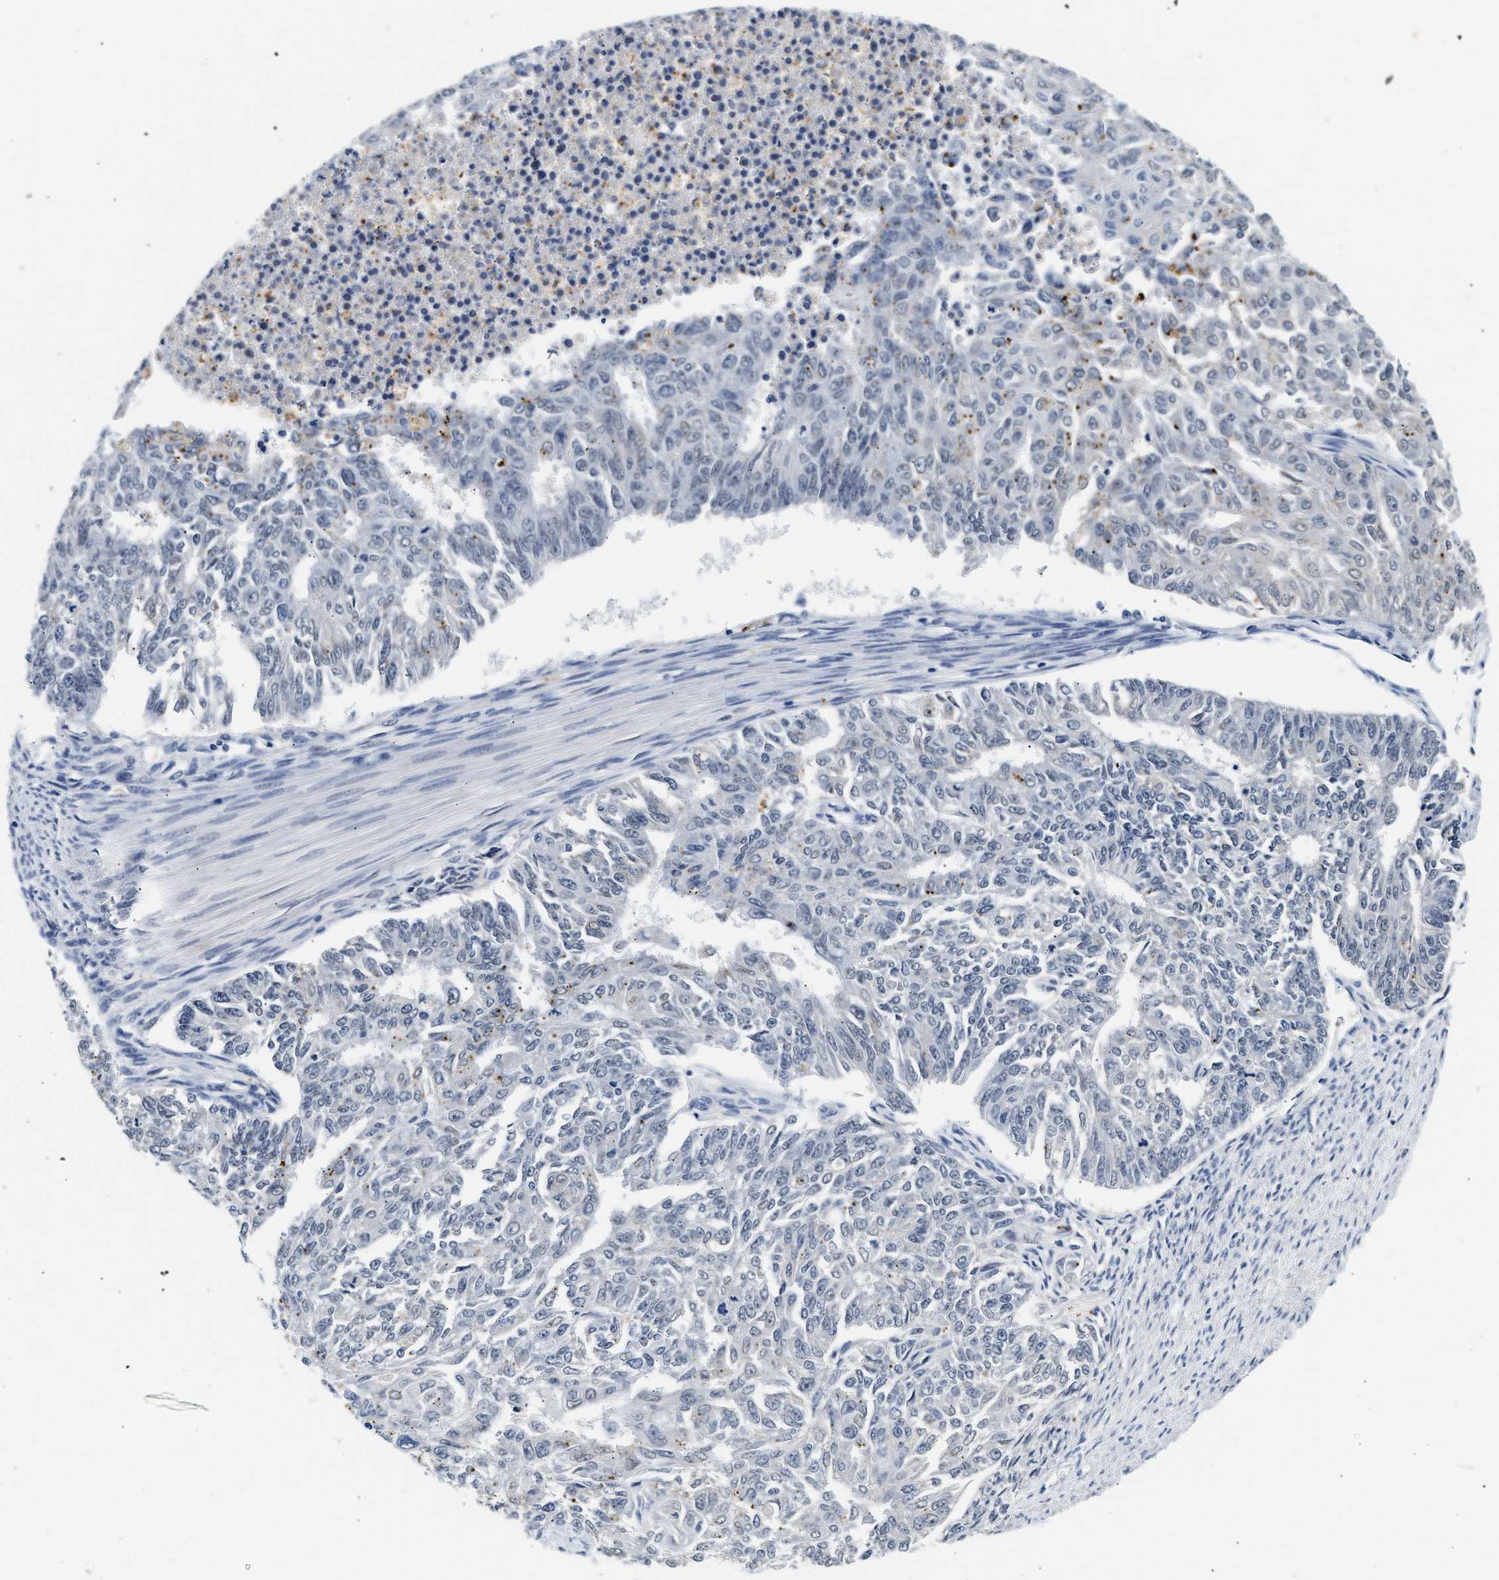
{"staining": {"intensity": "negative", "quantity": "none", "location": "none"}, "tissue": "endometrial cancer", "cell_type": "Tumor cells", "image_type": "cancer", "snomed": [{"axis": "morphology", "description": "Adenocarcinoma, NOS"}, {"axis": "topography", "description": "Endometrium"}], "caption": "DAB (3,3'-diaminobenzidine) immunohistochemical staining of endometrial cancer (adenocarcinoma) reveals no significant positivity in tumor cells.", "gene": "MED22", "patient": {"sex": "female", "age": 32}}